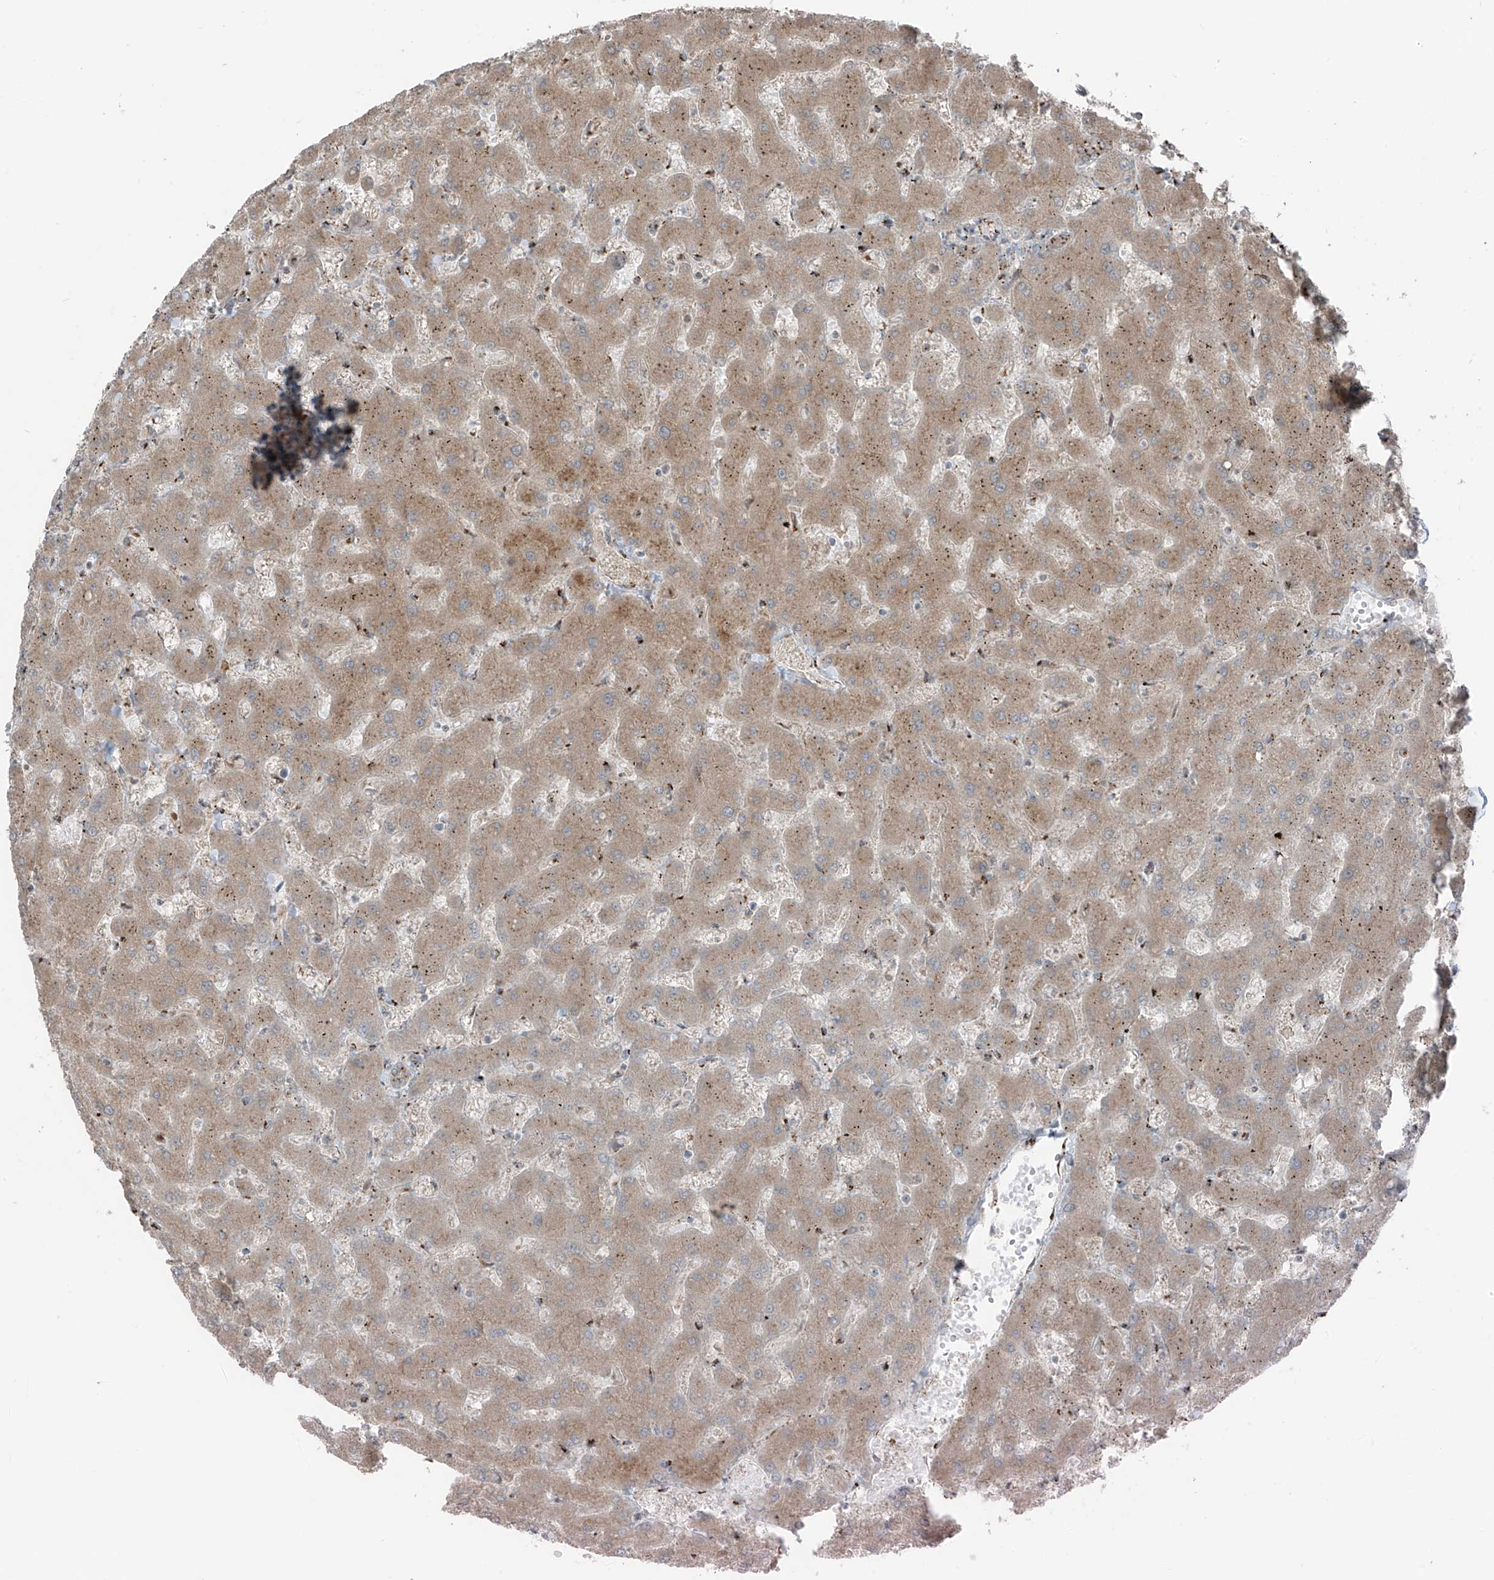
{"staining": {"intensity": "moderate", "quantity": ">75%", "location": "cytoplasmic/membranous"}, "tissue": "liver", "cell_type": "Cholangiocytes", "image_type": "normal", "snomed": [{"axis": "morphology", "description": "Normal tissue, NOS"}, {"axis": "topography", "description": "Liver"}], "caption": "A brown stain highlights moderate cytoplasmic/membranous staining of a protein in cholangiocytes of unremarkable human liver.", "gene": "ERLEC1", "patient": {"sex": "female", "age": 63}}